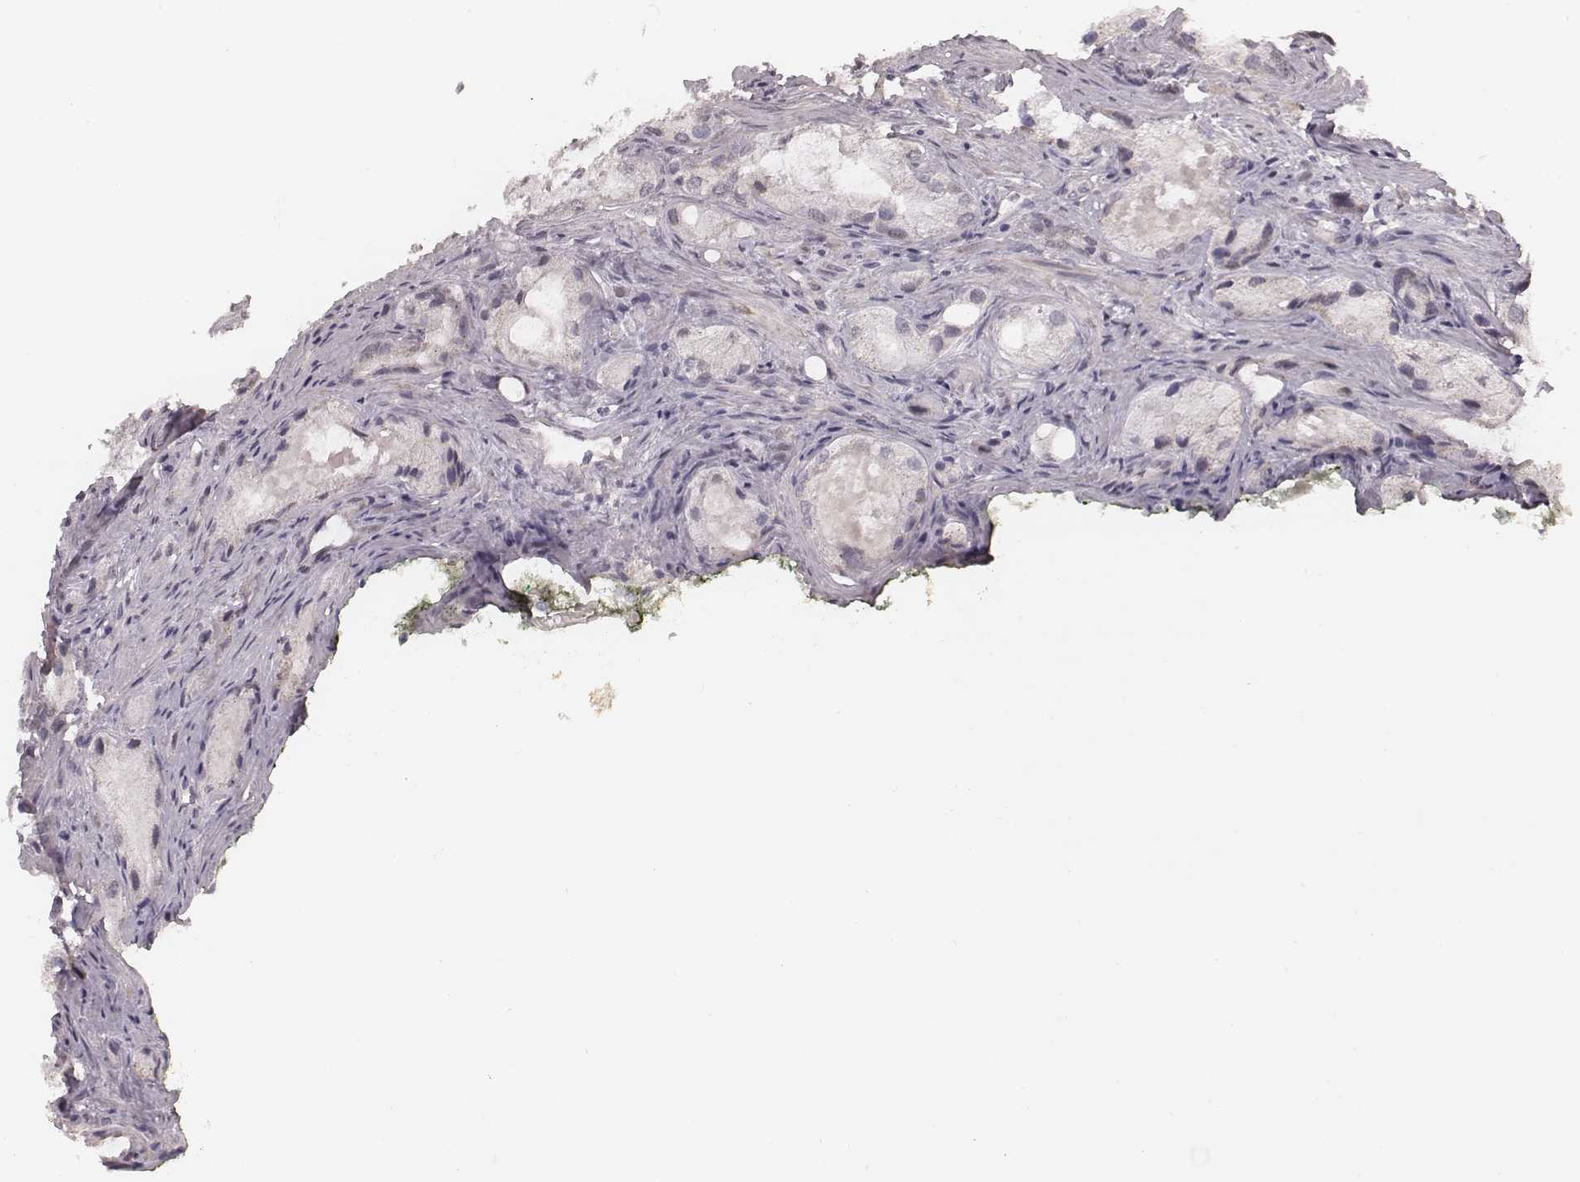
{"staining": {"intensity": "negative", "quantity": "none", "location": "none"}, "tissue": "prostate cancer", "cell_type": "Tumor cells", "image_type": "cancer", "snomed": [{"axis": "morphology", "description": "Adenocarcinoma, Low grade"}, {"axis": "topography", "description": "Prostate"}], "caption": "Prostate cancer stained for a protein using IHC shows no positivity tumor cells.", "gene": "SLC7A4", "patient": {"sex": "male", "age": 68}}